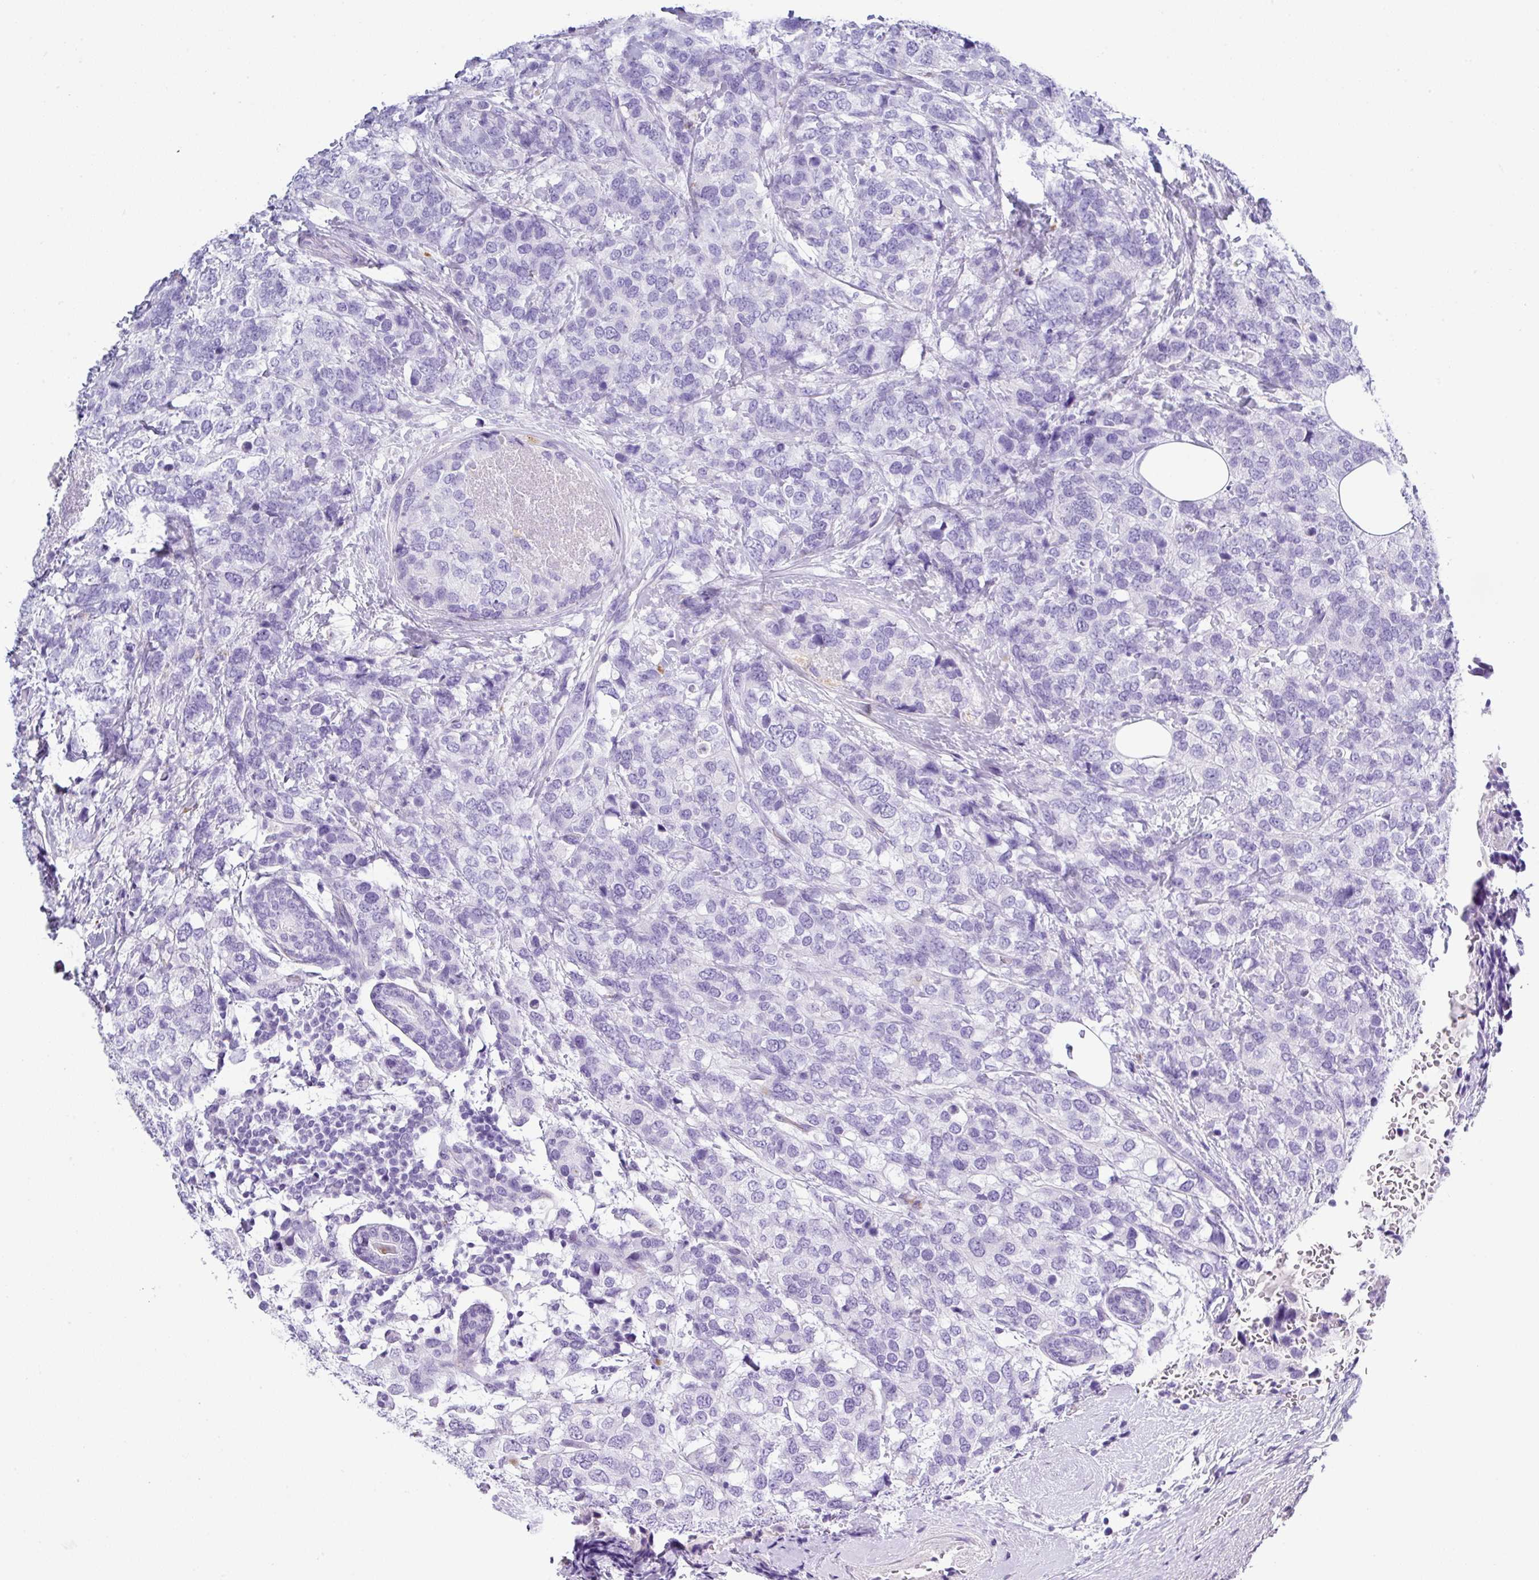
{"staining": {"intensity": "negative", "quantity": "none", "location": "none"}, "tissue": "breast cancer", "cell_type": "Tumor cells", "image_type": "cancer", "snomed": [{"axis": "morphology", "description": "Lobular carcinoma"}, {"axis": "topography", "description": "Breast"}], "caption": "DAB (3,3'-diaminobenzidine) immunohistochemical staining of human breast cancer (lobular carcinoma) shows no significant positivity in tumor cells.", "gene": "ZG16", "patient": {"sex": "female", "age": 59}}